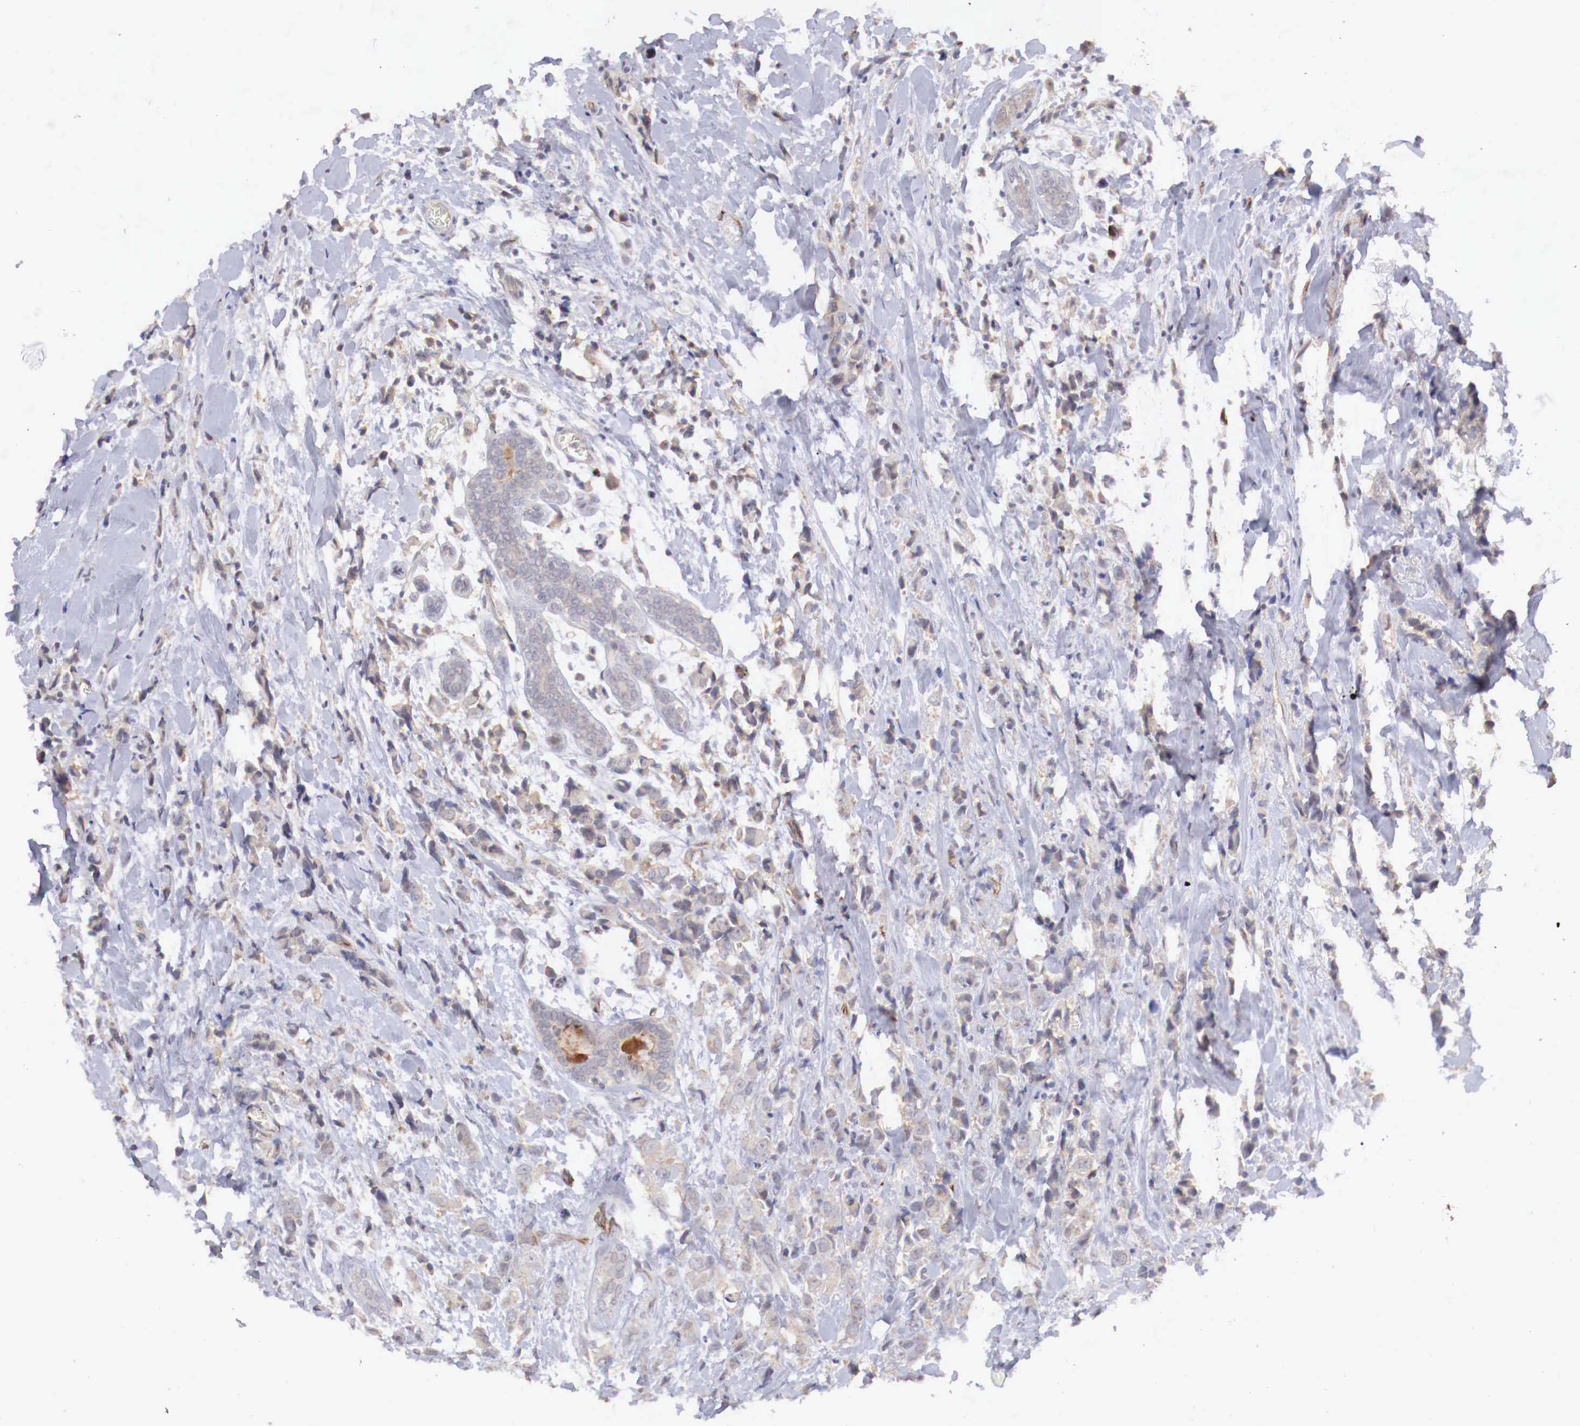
{"staining": {"intensity": "negative", "quantity": "none", "location": "none"}, "tissue": "breast cancer", "cell_type": "Tumor cells", "image_type": "cancer", "snomed": [{"axis": "morphology", "description": "Lobular carcinoma"}, {"axis": "topography", "description": "Breast"}], "caption": "Breast cancer (lobular carcinoma) was stained to show a protein in brown. There is no significant positivity in tumor cells. The staining was performed using DAB (3,3'-diaminobenzidine) to visualize the protein expression in brown, while the nuclei were stained in blue with hematoxylin (Magnification: 20x).", "gene": "WT1", "patient": {"sex": "female", "age": 57}}